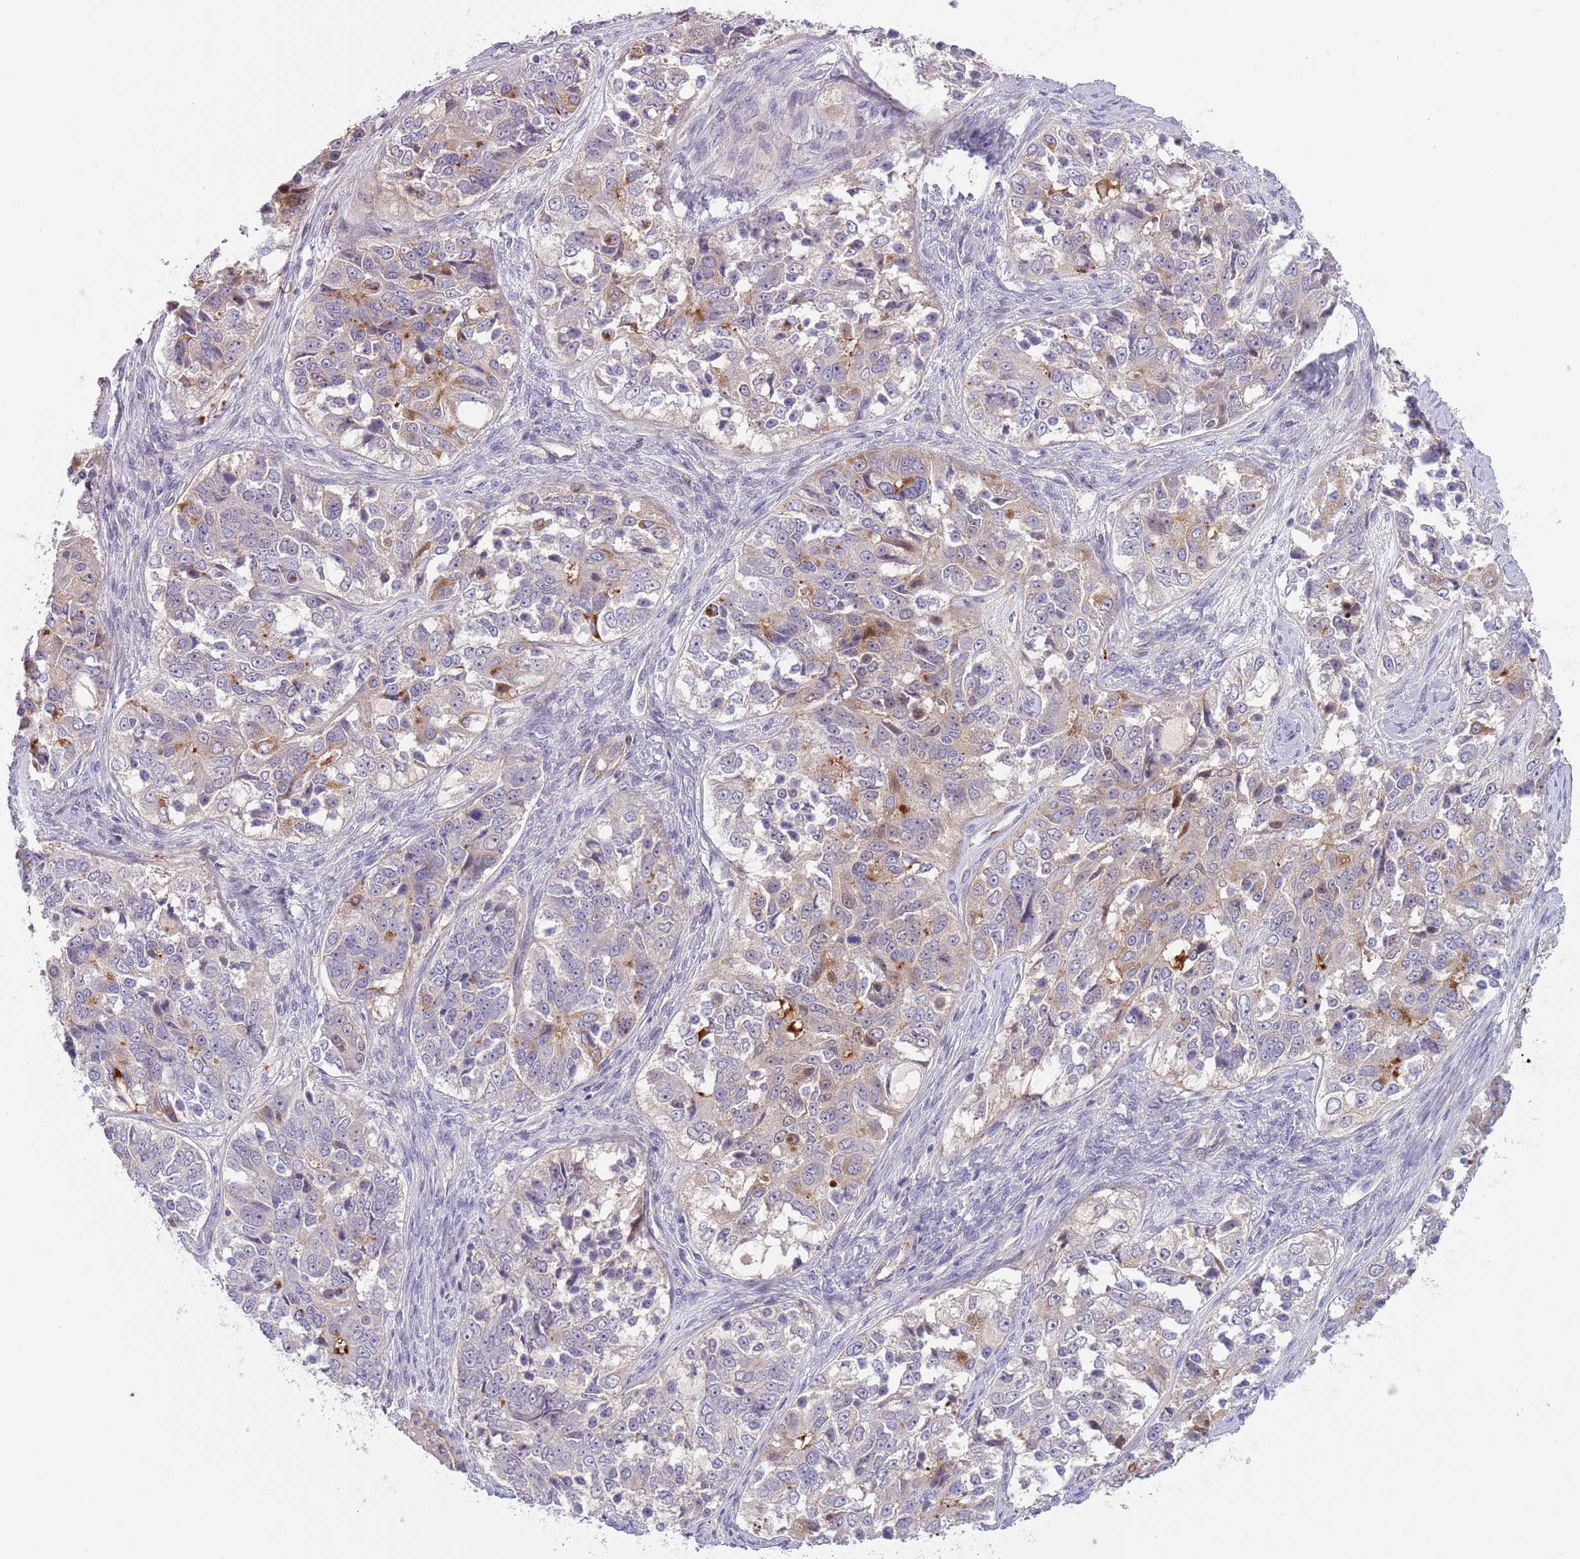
{"staining": {"intensity": "weak", "quantity": "25%-75%", "location": "cytoplasmic/membranous"}, "tissue": "ovarian cancer", "cell_type": "Tumor cells", "image_type": "cancer", "snomed": [{"axis": "morphology", "description": "Carcinoma, endometroid"}, {"axis": "topography", "description": "Ovary"}], "caption": "Ovarian cancer was stained to show a protein in brown. There is low levels of weak cytoplasmic/membranous staining in about 25%-75% of tumor cells.", "gene": "TINAGL1", "patient": {"sex": "female", "age": 51}}